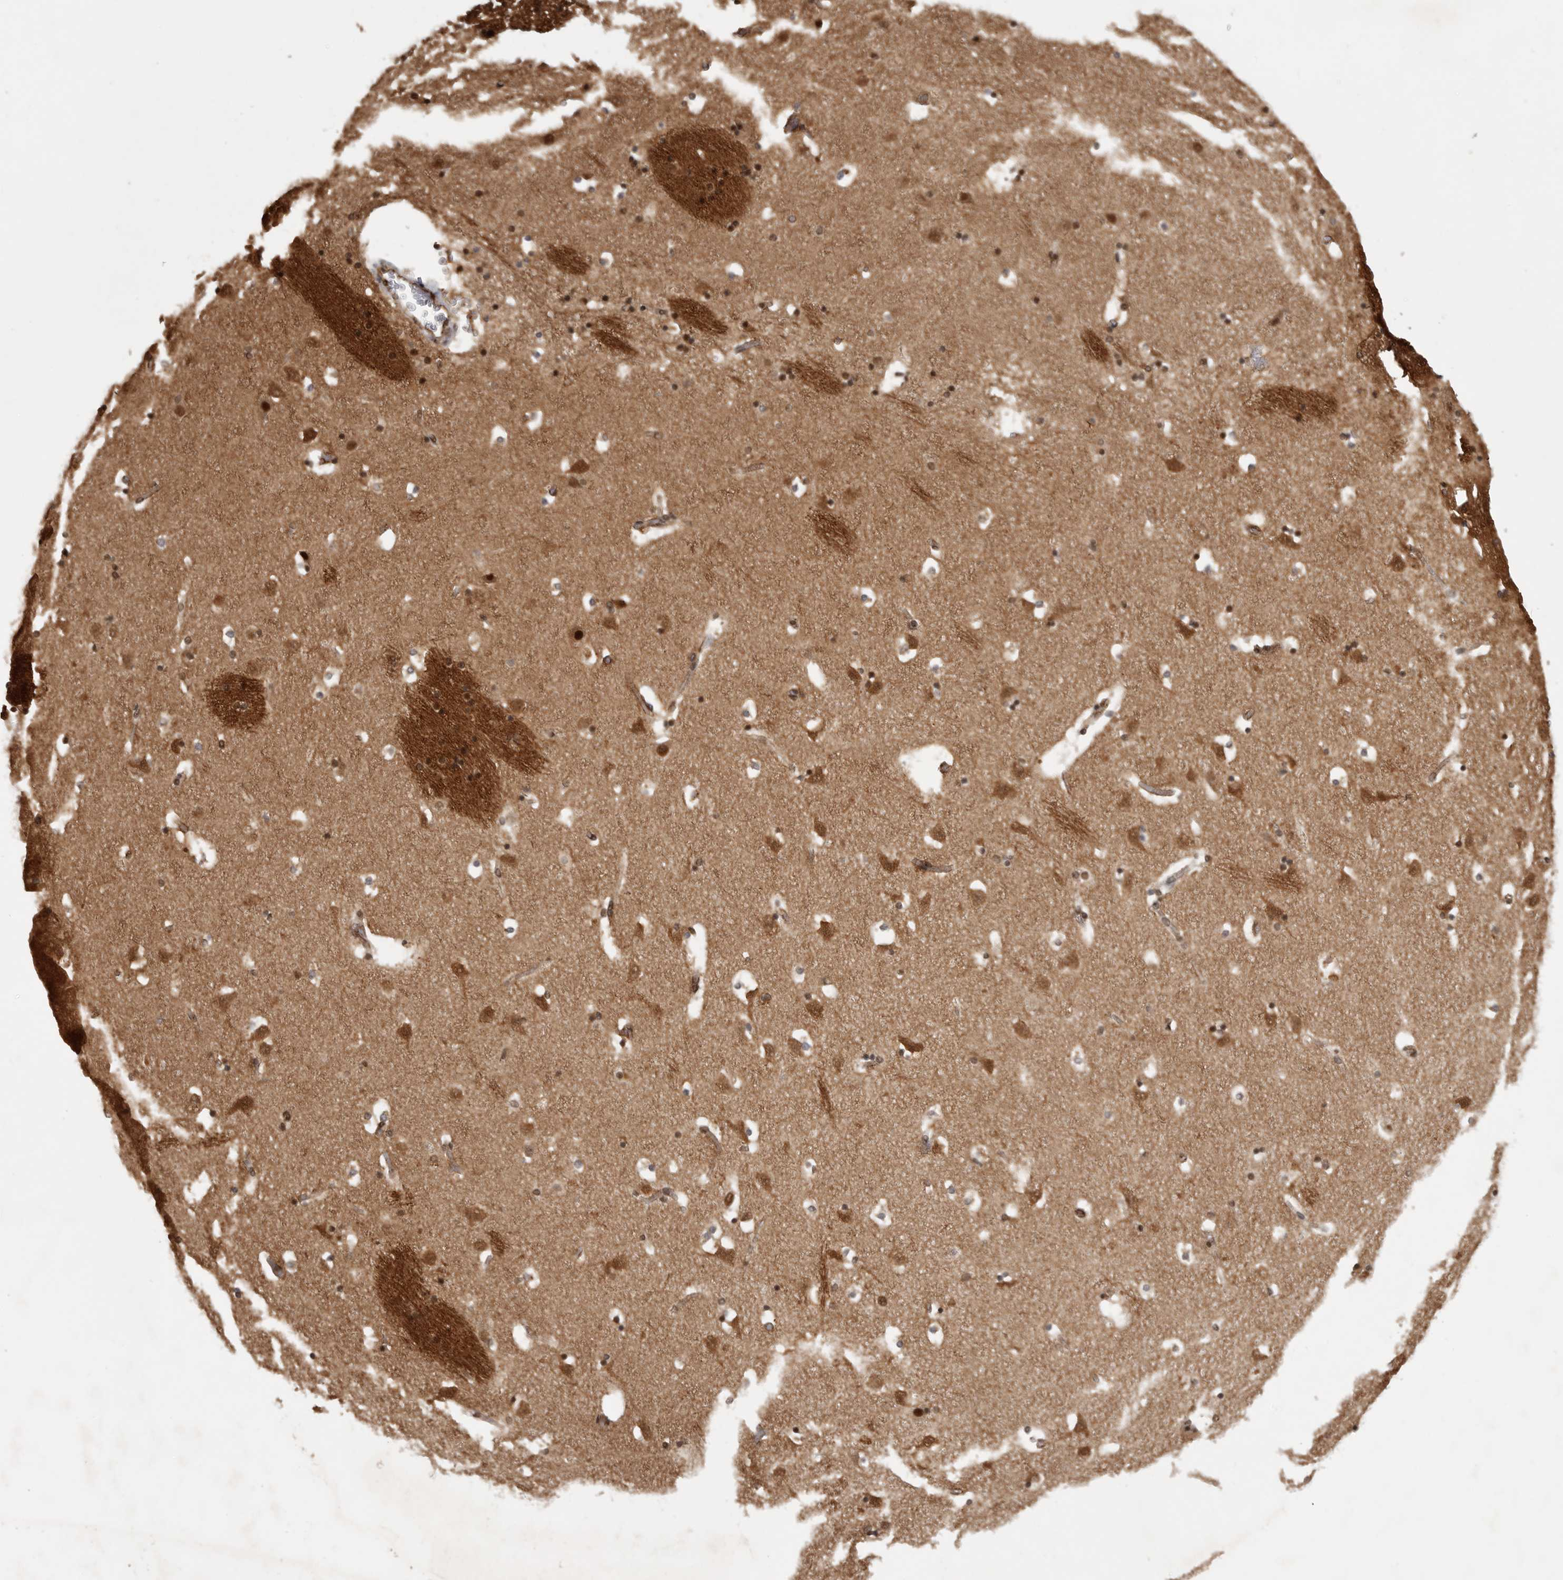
{"staining": {"intensity": "strong", "quantity": "25%-75%", "location": "nuclear"}, "tissue": "caudate", "cell_type": "Glial cells", "image_type": "normal", "snomed": [{"axis": "morphology", "description": "Normal tissue, NOS"}, {"axis": "topography", "description": "Lateral ventricle wall"}], "caption": "Caudate stained with a brown dye demonstrates strong nuclear positive positivity in approximately 25%-75% of glial cells.", "gene": "CBLL1", "patient": {"sex": "male", "age": 45}}